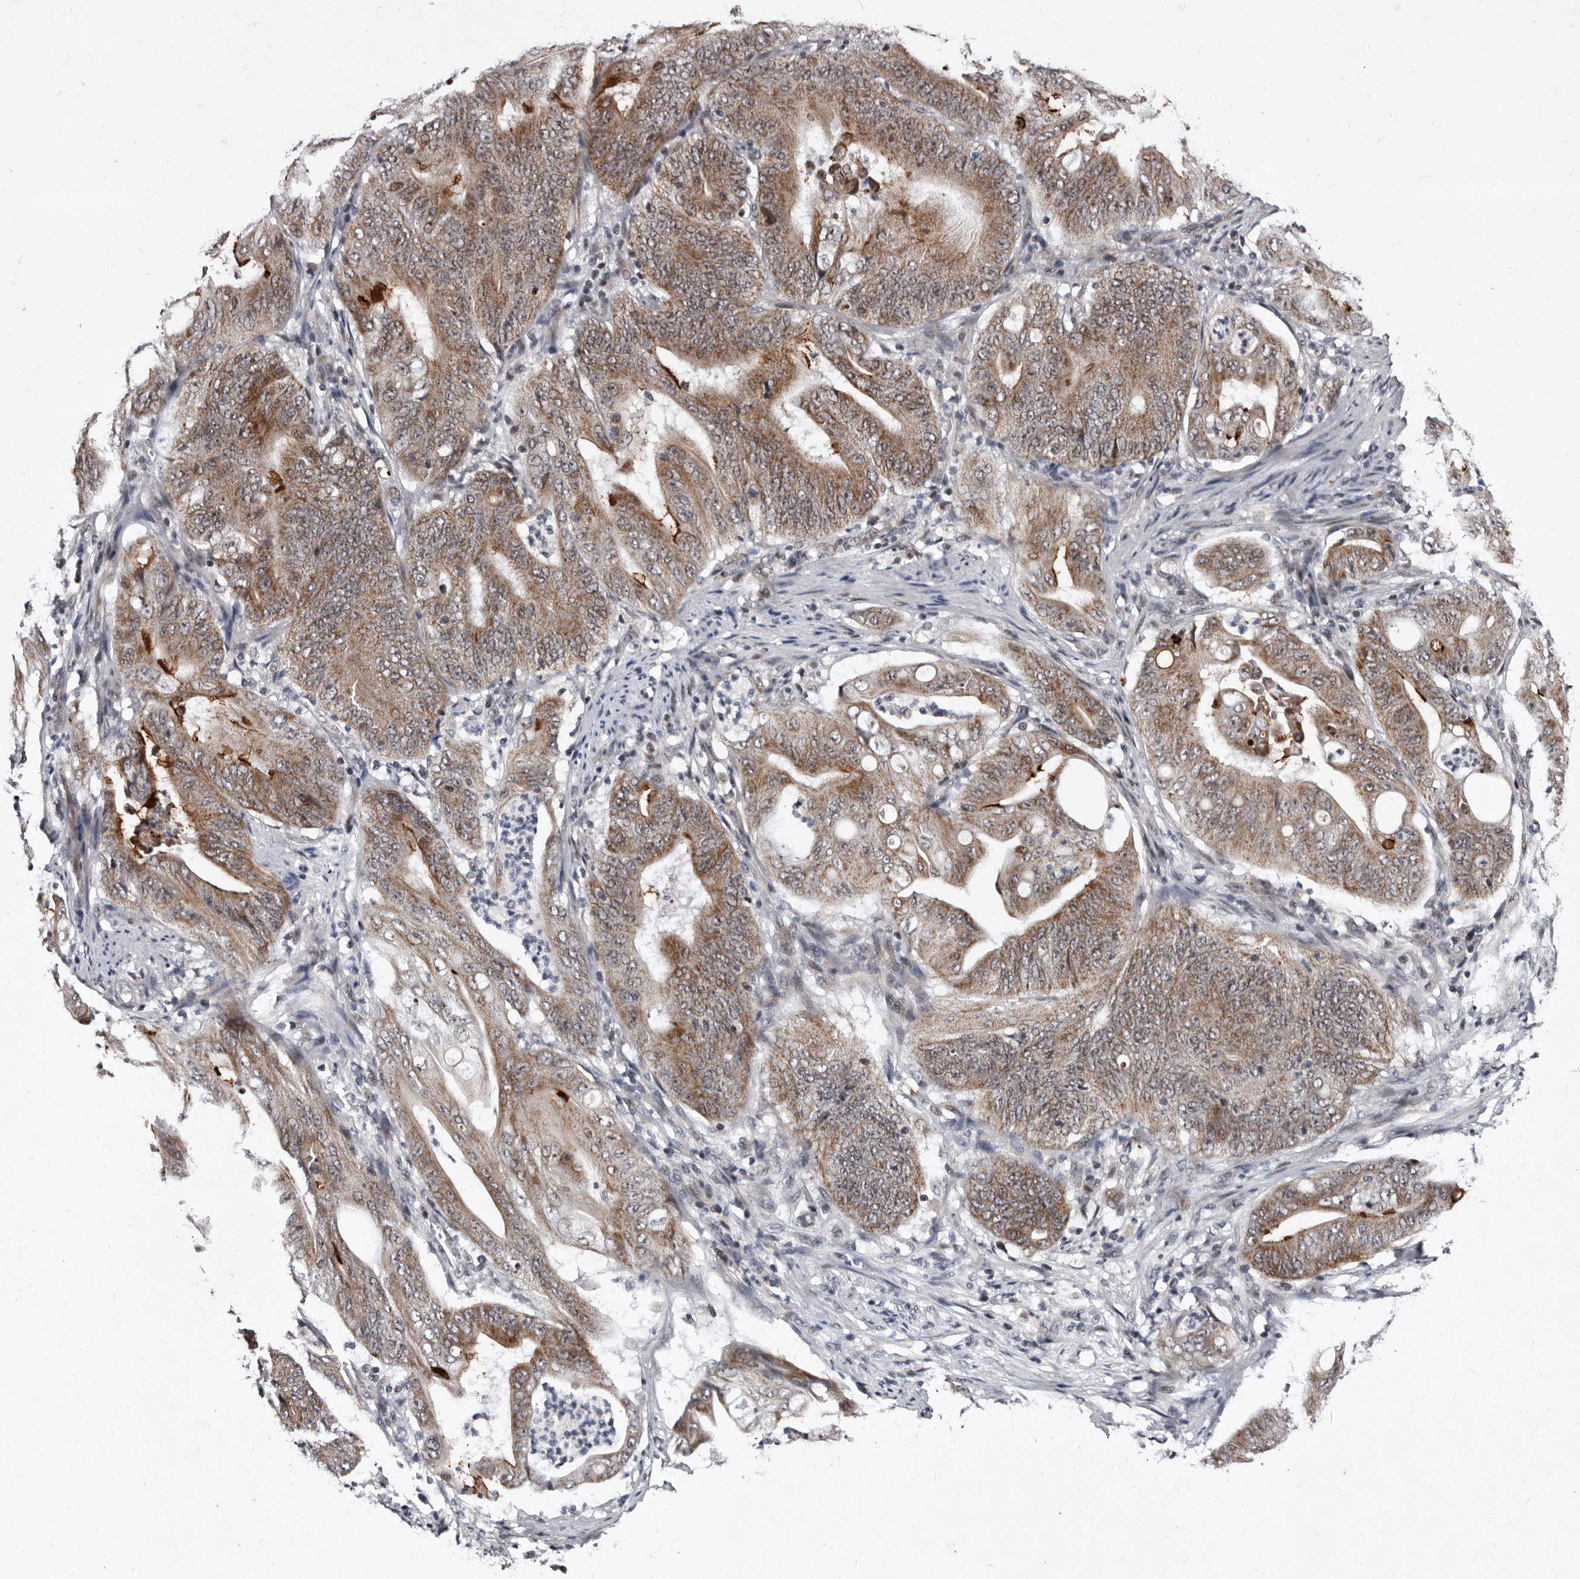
{"staining": {"intensity": "moderate", "quantity": ">75%", "location": "cytoplasmic/membranous"}, "tissue": "stomach cancer", "cell_type": "Tumor cells", "image_type": "cancer", "snomed": [{"axis": "morphology", "description": "Adenocarcinoma, NOS"}, {"axis": "topography", "description": "Stomach"}], "caption": "This histopathology image shows IHC staining of human stomach cancer, with medium moderate cytoplasmic/membranous positivity in approximately >75% of tumor cells.", "gene": "TNKS", "patient": {"sex": "female", "age": 73}}